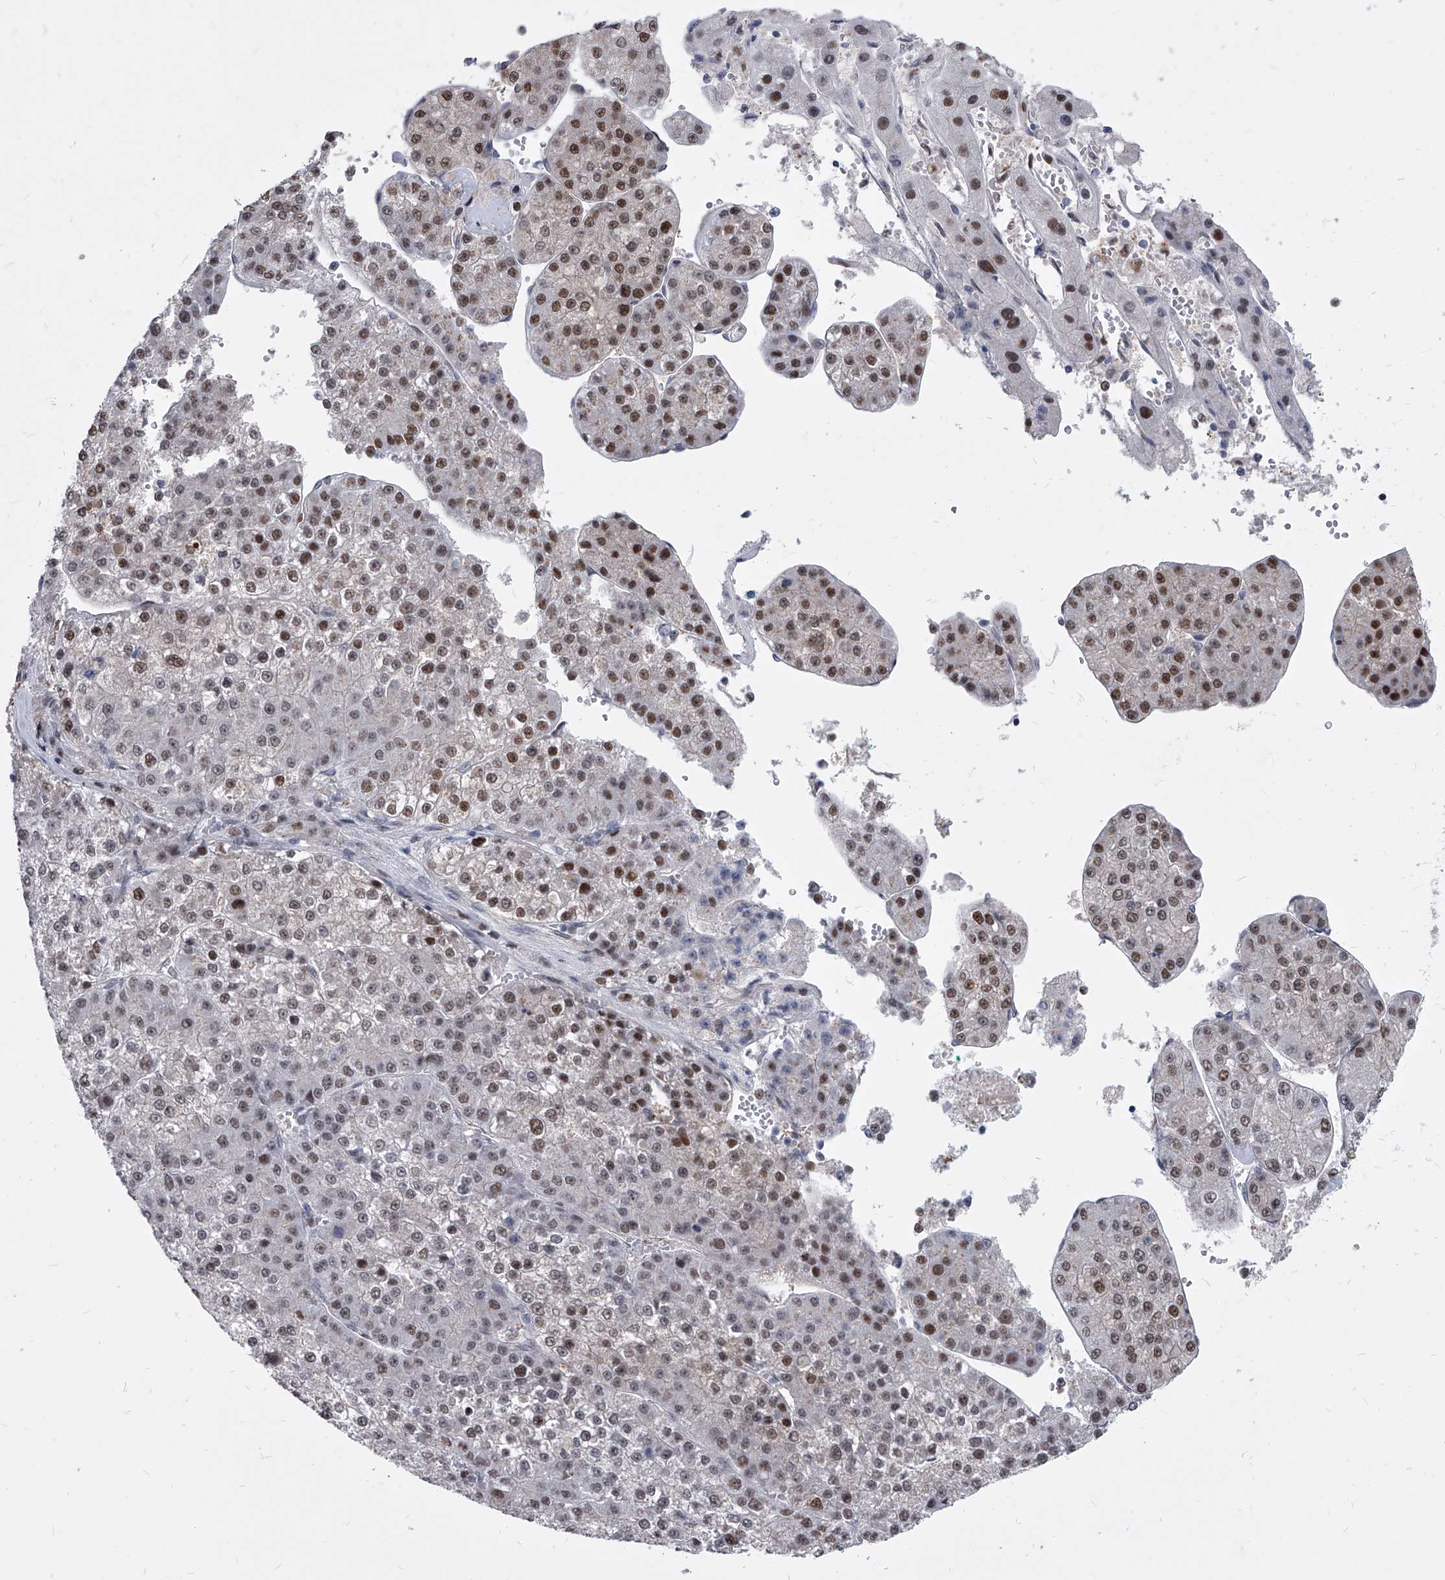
{"staining": {"intensity": "moderate", "quantity": "25%-75%", "location": "nuclear"}, "tissue": "liver cancer", "cell_type": "Tumor cells", "image_type": "cancer", "snomed": [{"axis": "morphology", "description": "Carcinoma, Hepatocellular, NOS"}, {"axis": "topography", "description": "Liver"}], "caption": "Protein analysis of liver hepatocellular carcinoma tissue shows moderate nuclear positivity in approximately 25%-75% of tumor cells.", "gene": "EVA1C", "patient": {"sex": "female", "age": 73}}